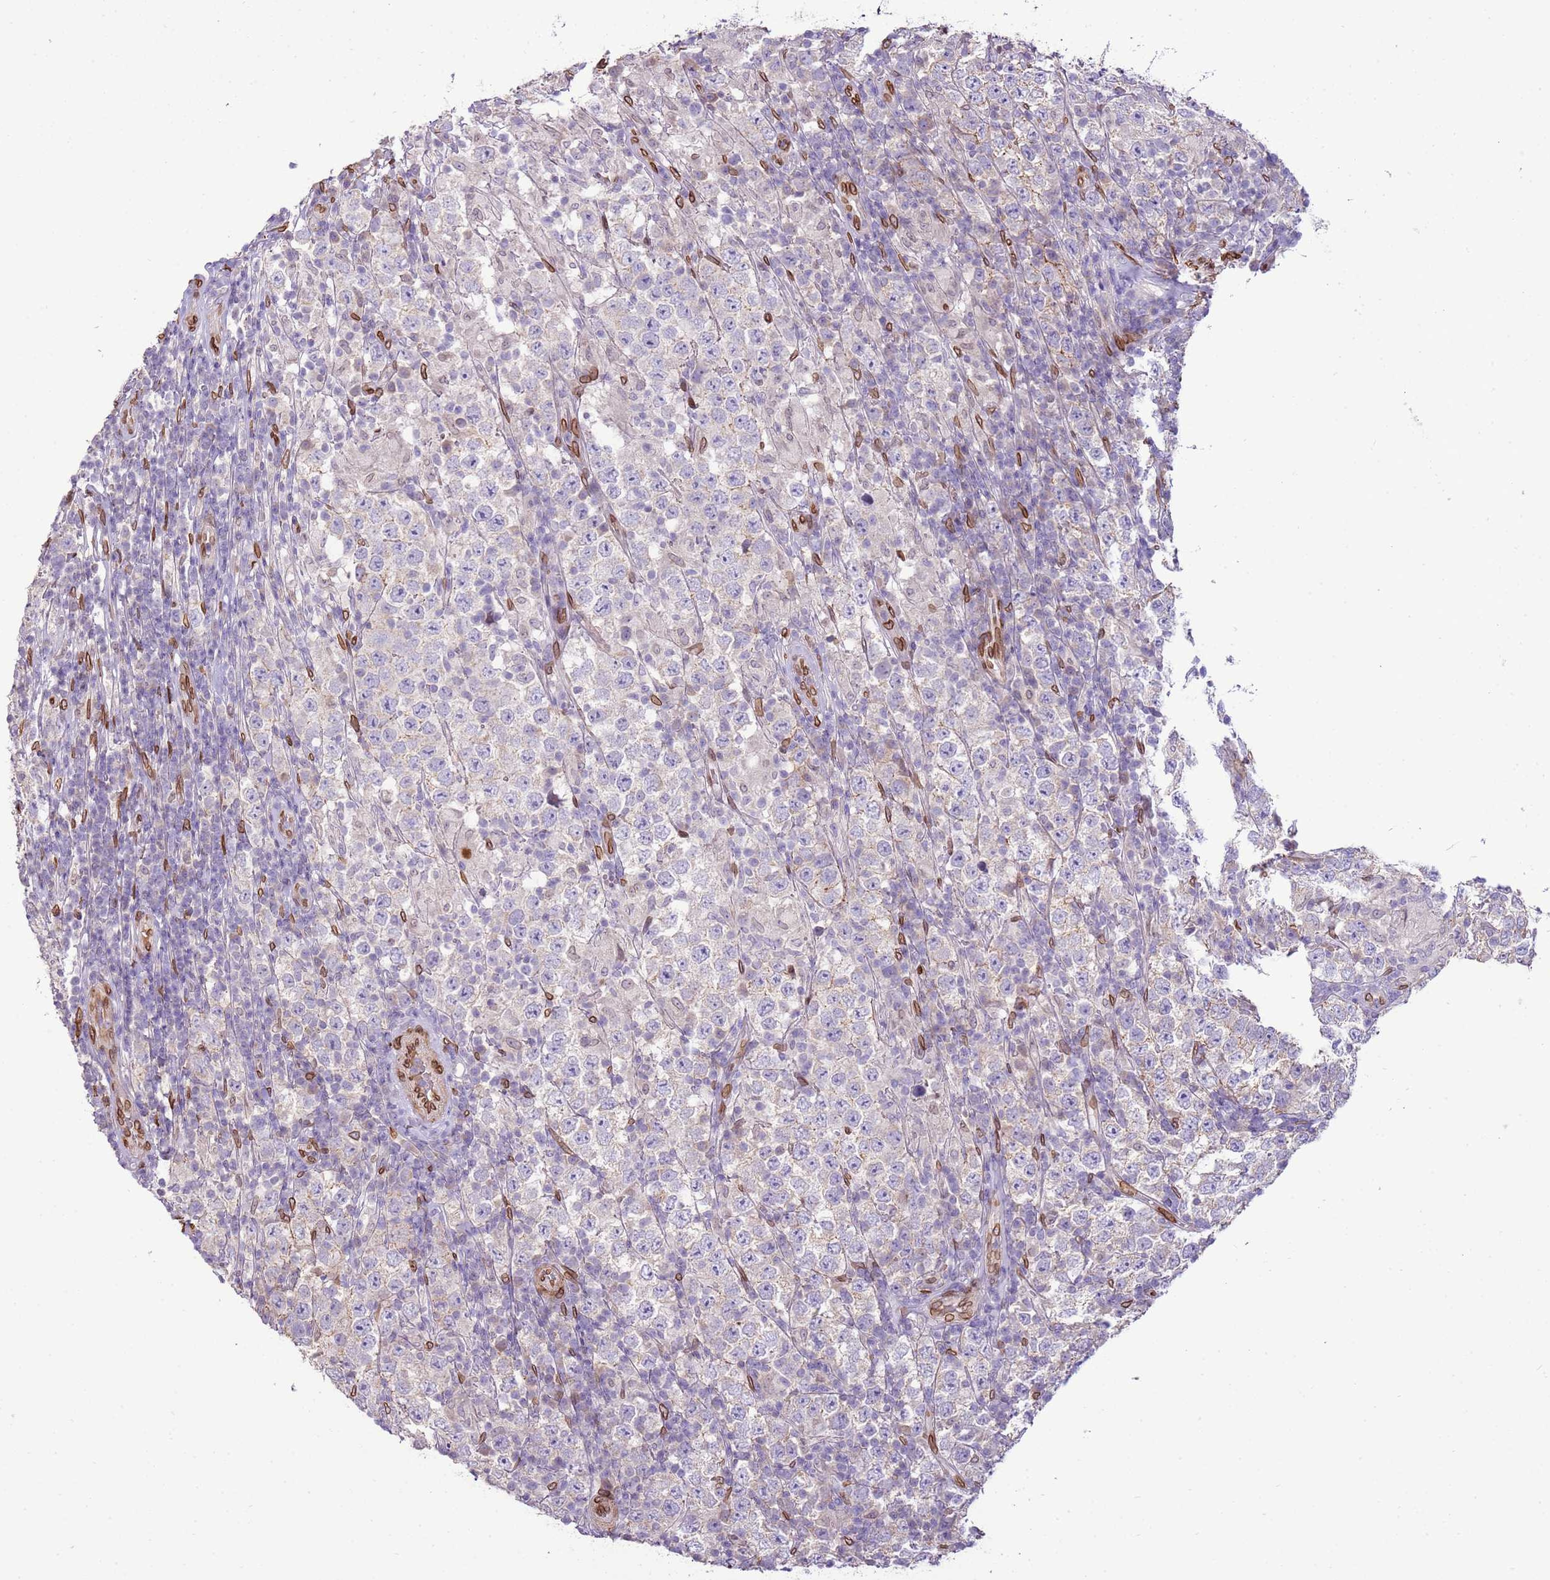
{"staining": {"intensity": "negative", "quantity": "none", "location": "none"}, "tissue": "testis cancer", "cell_type": "Tumor cells", "image_type": "cancer", "snomed": [{"axis": "morphology", "description": "Normal tissue, NOS"}, {"axis": "morphology", "description": "Urothelial carcinoma, High grade"}, {"axis": "morphology", "description": "Seminoma, NOS"}, {"axis": "morphology", "description": "Carcinoma, Embryonal, NOS"}, {"axis": "topography", "description": "Urinary bladder"}, {"axis": "topography", "description": "Testis"}], "caption": "Immunohistochemistry of human seminoma (testis) displays no expression in tumor cells. The staining was performed using DAB (3,3'-diaminobenzidine) to visualize the protein expression in brown, while the nuclei were stained in blue with hematoxylin (Magnification: 20x).", "gene": "TMEM47", "patient": {"sex": "male", "age": 41}}